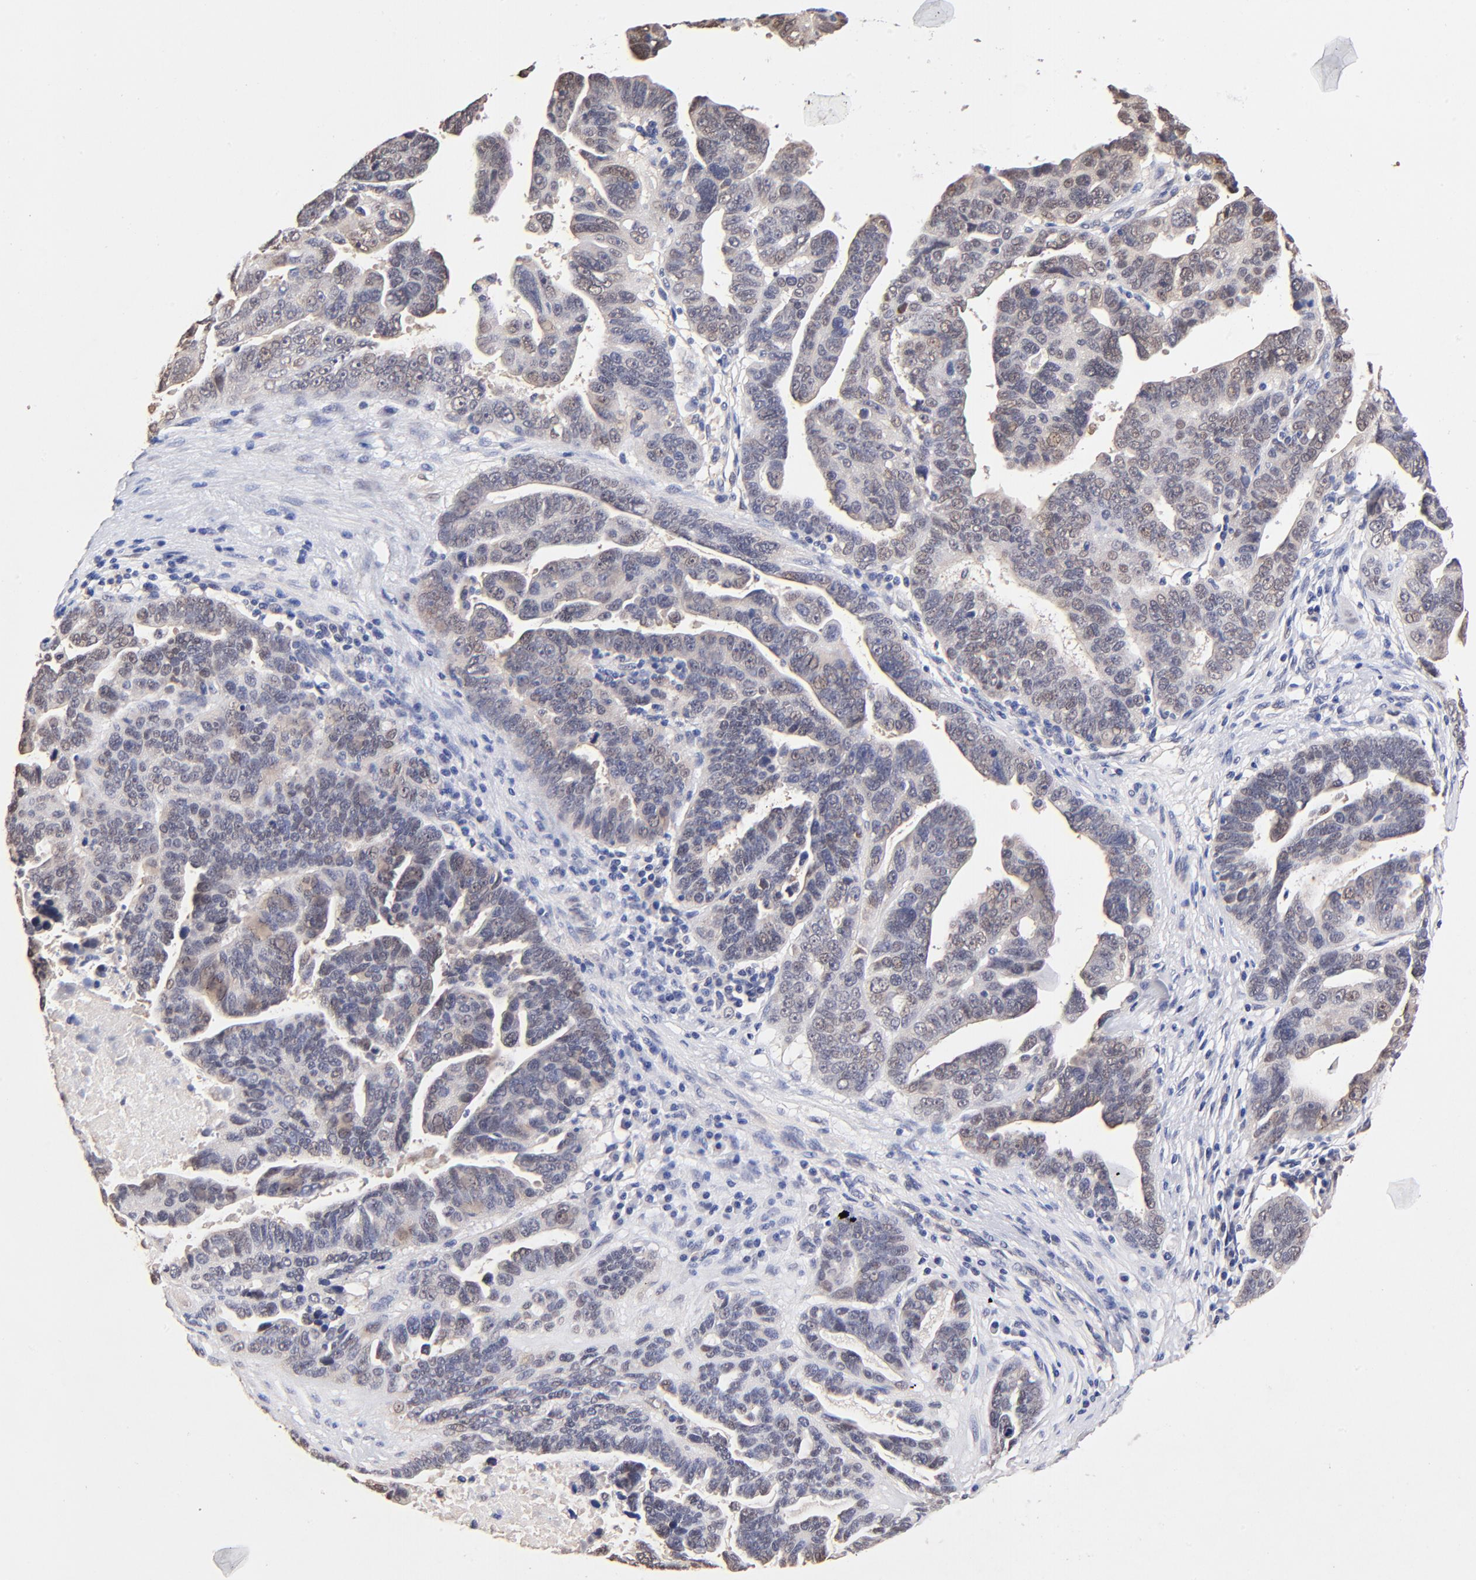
{"staining": {"intensity": "weak", "quantity": "<25%", "location": "nuclear"}, "tissue": "ovarian cancer", "cell_type": "Tumor cells", "image_type": "cancer", "snomed": [{"axis": "morphology", "description": "Carcinoma, endometroid"}, {"axis": "morphology", "description": "Cystadenocarcinoma, serous, NOS"}, {"axis": "topography", "description": "Ovary"}], "caption": "Immunohistochemistry image of neoplastic tissue: ovarian endometroid carcinoma stained with DAB reveals no significant protein positivity in tumor cells. (DAB (3,3'-diaminobenzidine) immunohistochemistry (IHC), high magnification).", "gene": "TXNL1", "patient": {"sex": "female", "age": 45}}